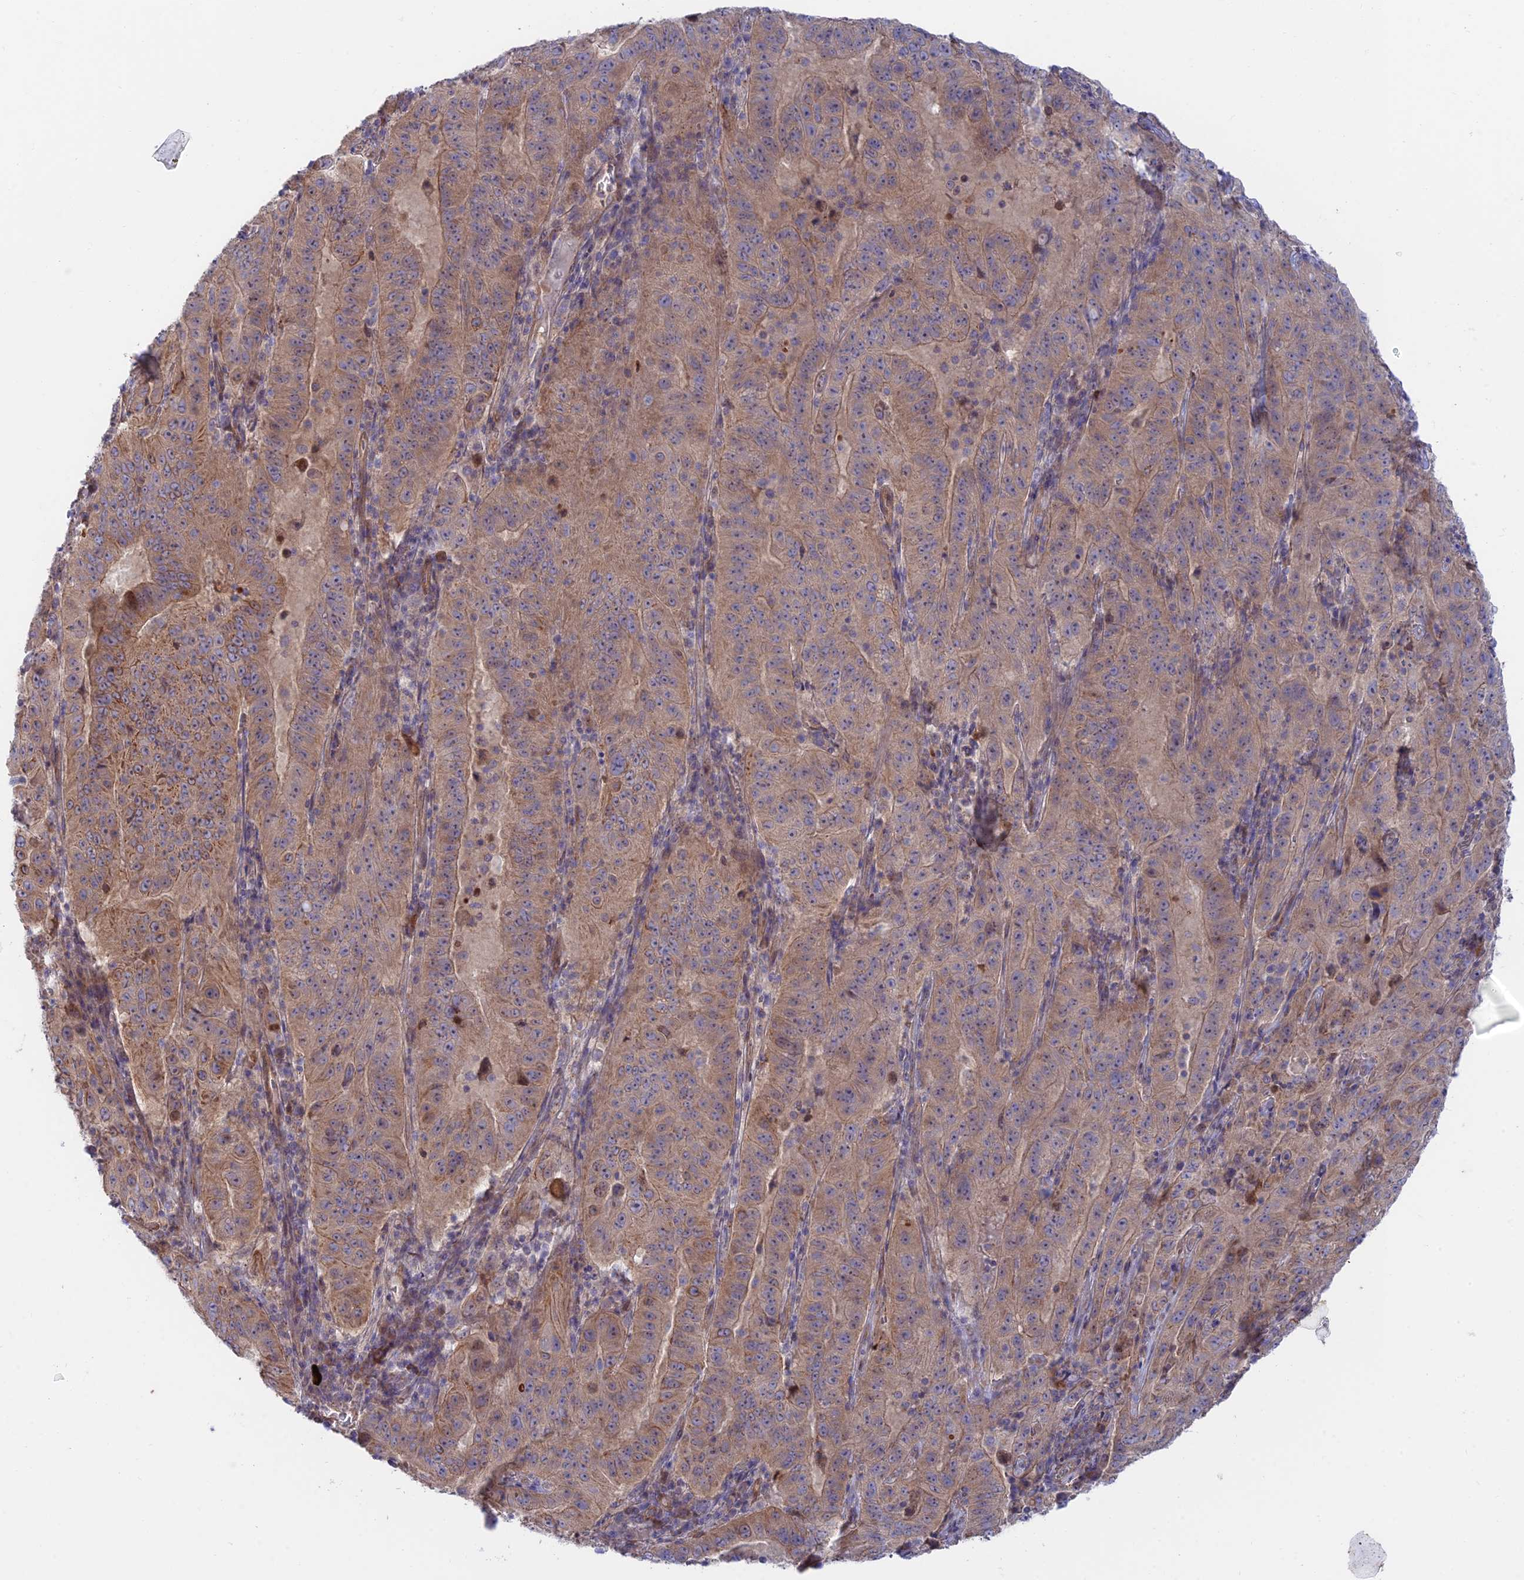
{"staining": {"intensity": "weak", "quantity": "25%-75%", "location": "cytoplasmic/membranous"}, "tissue": "pancreatic cancer", "cell_type": "Tumor cells", "image_type": "cancer", "snomed": [{"axis": "morphology", "description": "Adenocarcinoma, NOS"}, {"axis": "topography", "description": "Pancreas"}], "caption": "This histopathology image displays IHC staining of human pancreatic cancer, with low weak cytoplasmic/membranous expression in approximately 25%-75% of tumor cells.", "gene": "KCNAB1", "patient": {"sex": "male", "age": 63}}